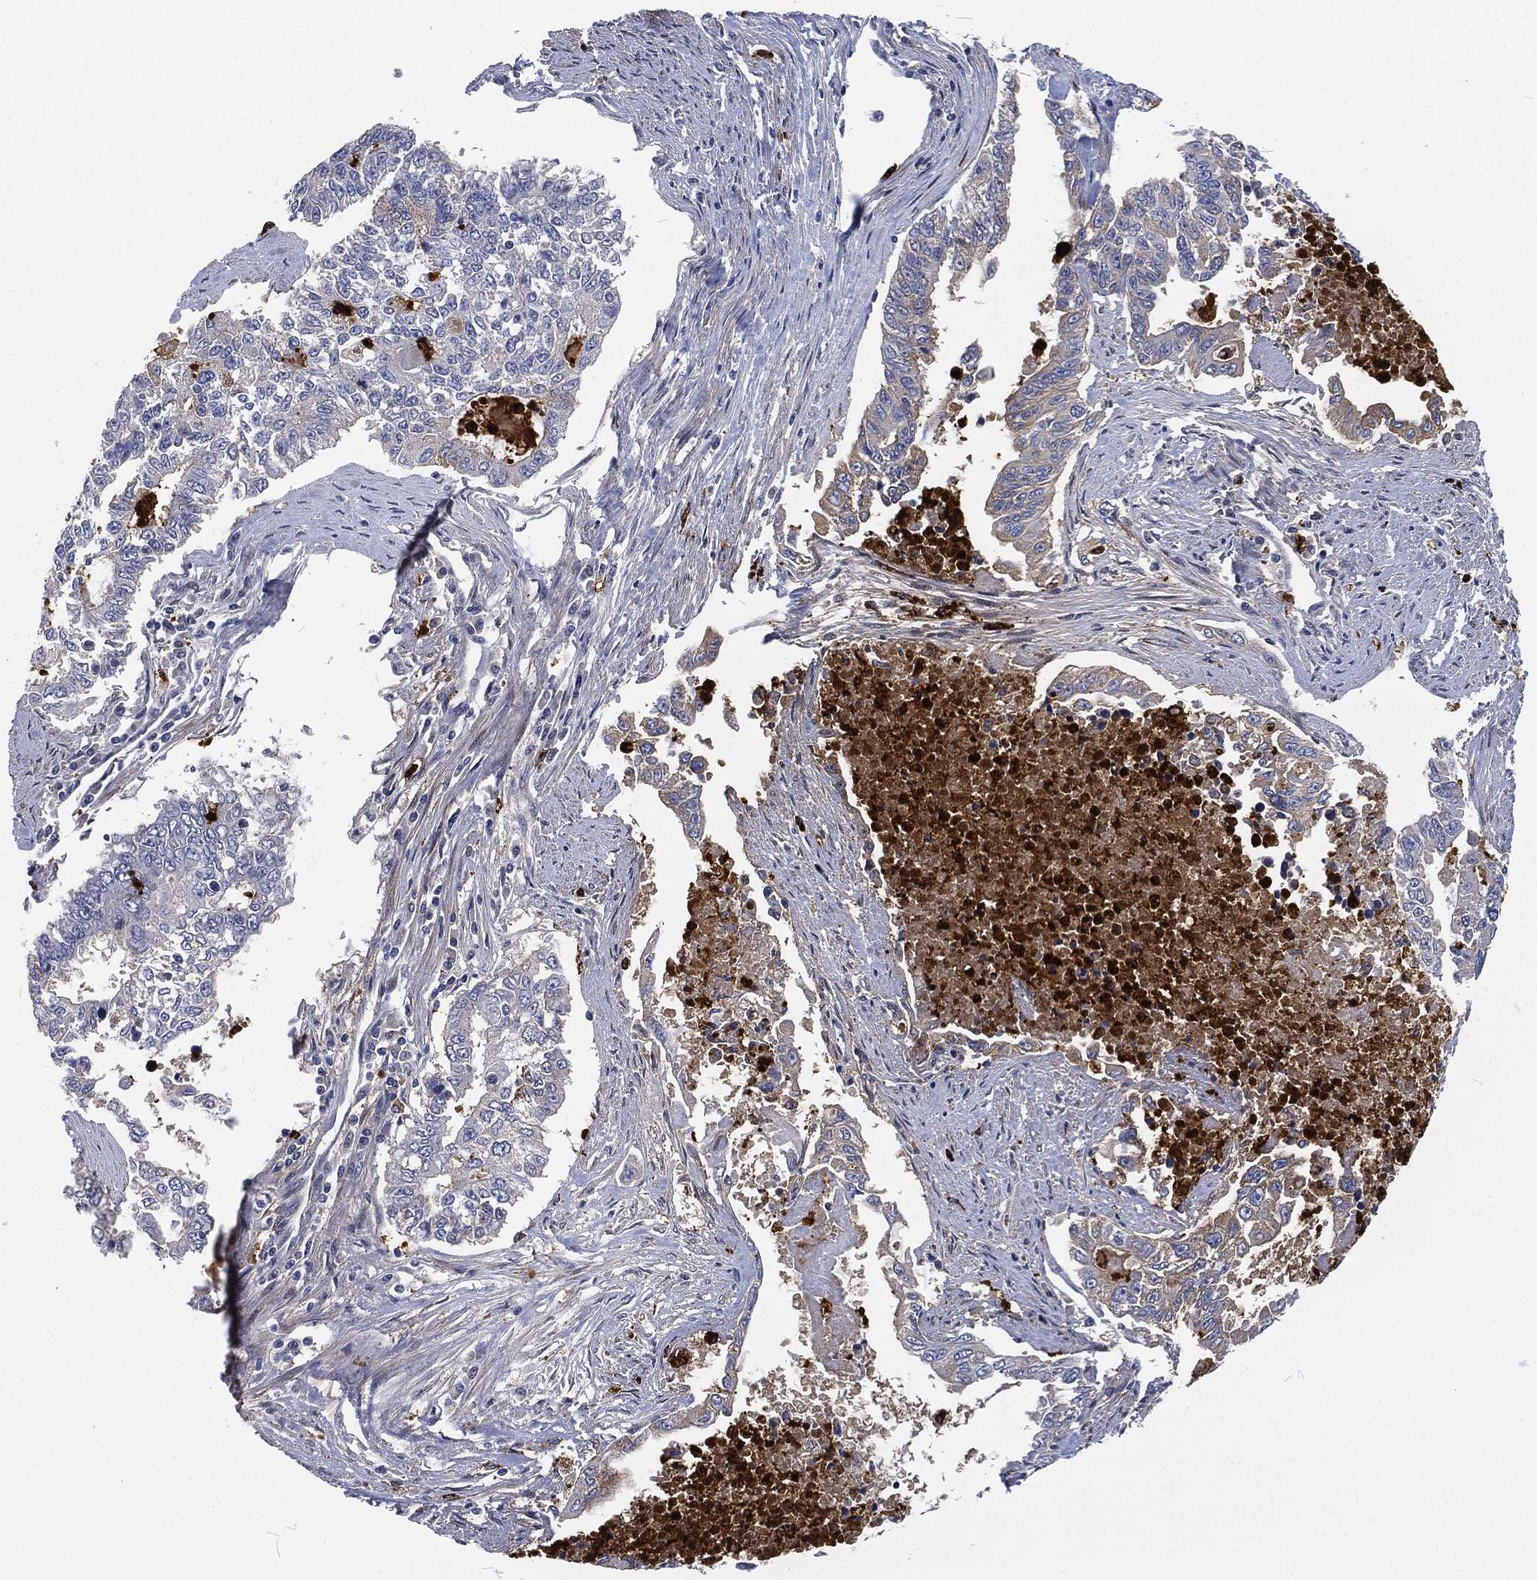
{"staining": {"intensity": "negative", "quantity": "none", "location": "none"}, "tissue": "endometrial cancer", "cell_type": "Tumor cells", "image_type": "cancer", "snomed": [{"axis": "morphology", "description": "Adenocarcinoma, NOS"}, {"axis": "topography", "description": "Uterus"}], "caption": "High power microscopy image of an immunohistochemistry (IHC) photomicrograph of endometrial adenocarcinoma, revealing no significant expression in tumor cells.", "gene": "MPO", "patient": {"sex": "female", "age": 59}}